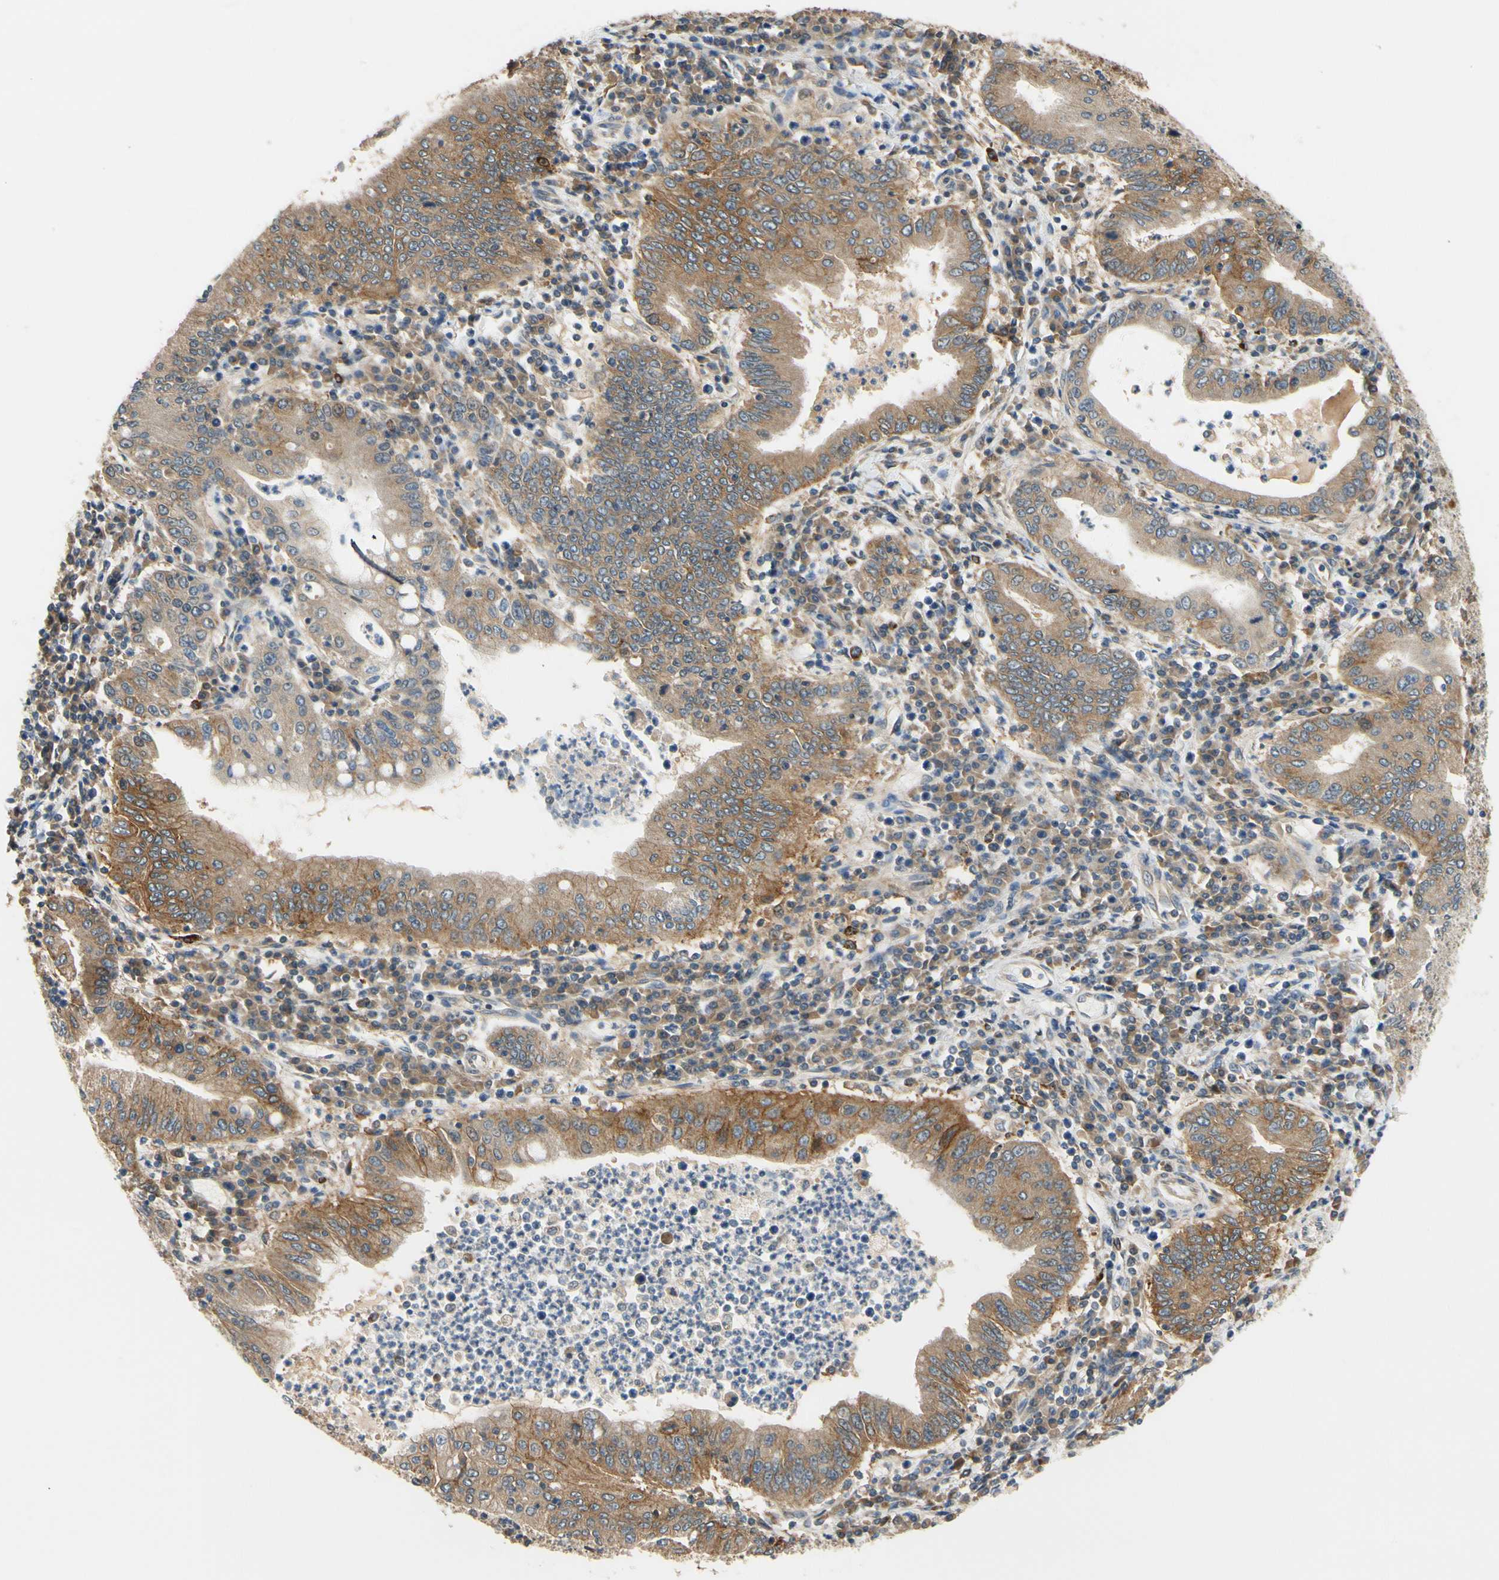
{"staining": {"intensity": "moderate", "quantity": ">75%", "location": "cytoplasmic/membranous"}, "tissue": "stomach cancer", "cell_type": "Tumor cells", "image_type": "cancer", "snomed": [{"axis": "morphology", "description": "Normal tissue, NOS"}, {"axis": "morphology", "description": "Adenocarcinoma, NOS"}, {"axis": "topography", "description": "Esophagus"}, {"axis": "topography", "description": "Stomach, upper"}, {"axis": "topography", "description": "Peripheral nerve tissue"}], "caption": "IHC histopathology image of neoplastic tissue: human adenocarcinoma (stomach) stained using immunohistochemistry reveals medium levels of moderate protein expression localized specifically in the cytoplasmic/membranous of tumor cells, appearing as a cytoplasmic/membranous brown color.", "gene": "ANKHD1", "patient": {"sex": "male", "age": 62}}